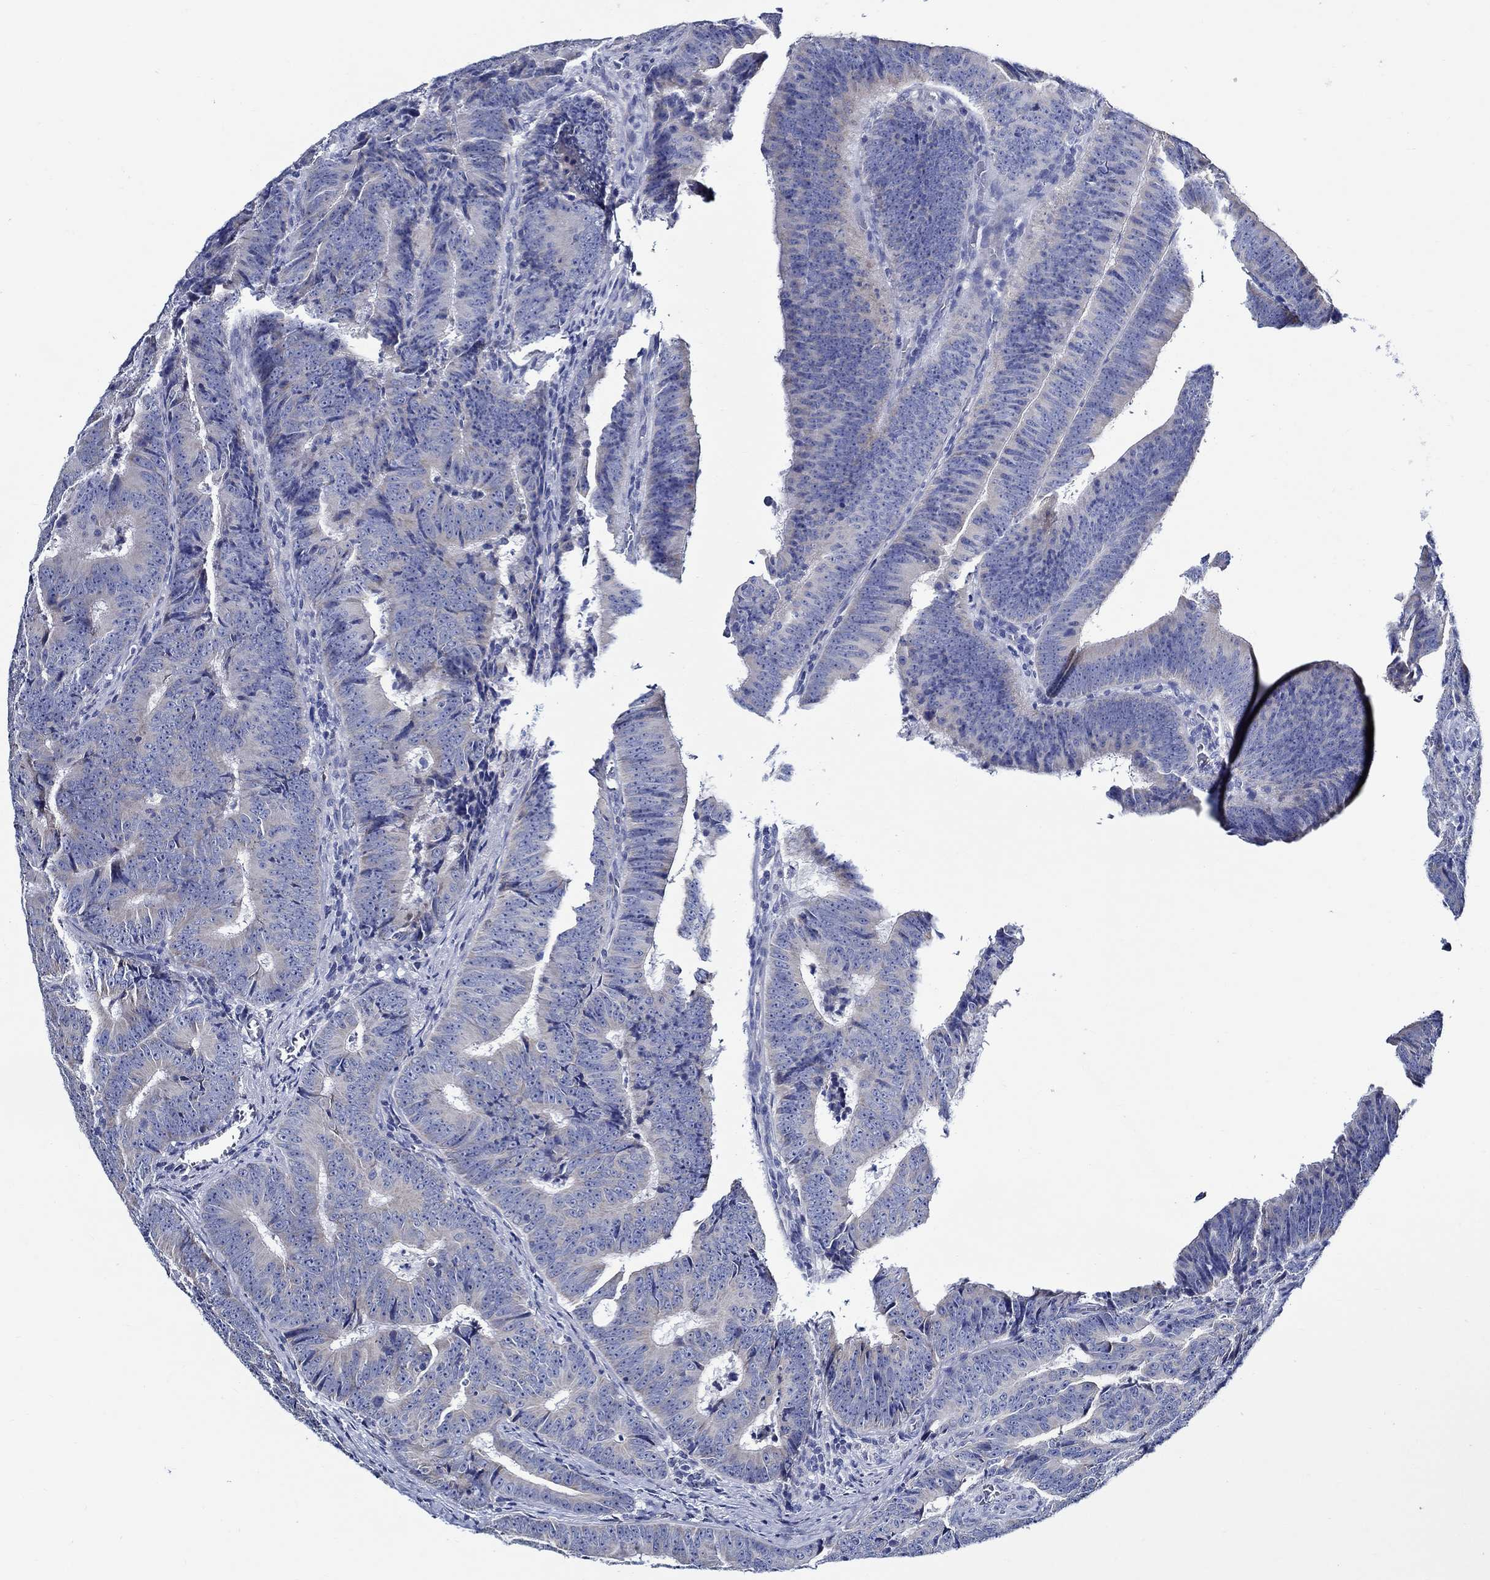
{"staining": {"intensity": "weak", "quantity": "<25%", "location": "cytoplasmic/membranous"}, "tissue": "colorectal cancer", "cell_type": "Tumor cells", "image_type": "cancer", "snomed": [{"axis": "morphology", "description": "Adenocarcinoma, NOS"}, {"axis": "topography", "description": "Colon"}], "caption": "Immunohistochemical staining of colorectal adenocarcinoma demonstrates no significant staining in tumor cells. (DAB immunohistochemistry, high magnification).", "gene": "SKOR1", "patient": {"sex": "female", "age": 82}}